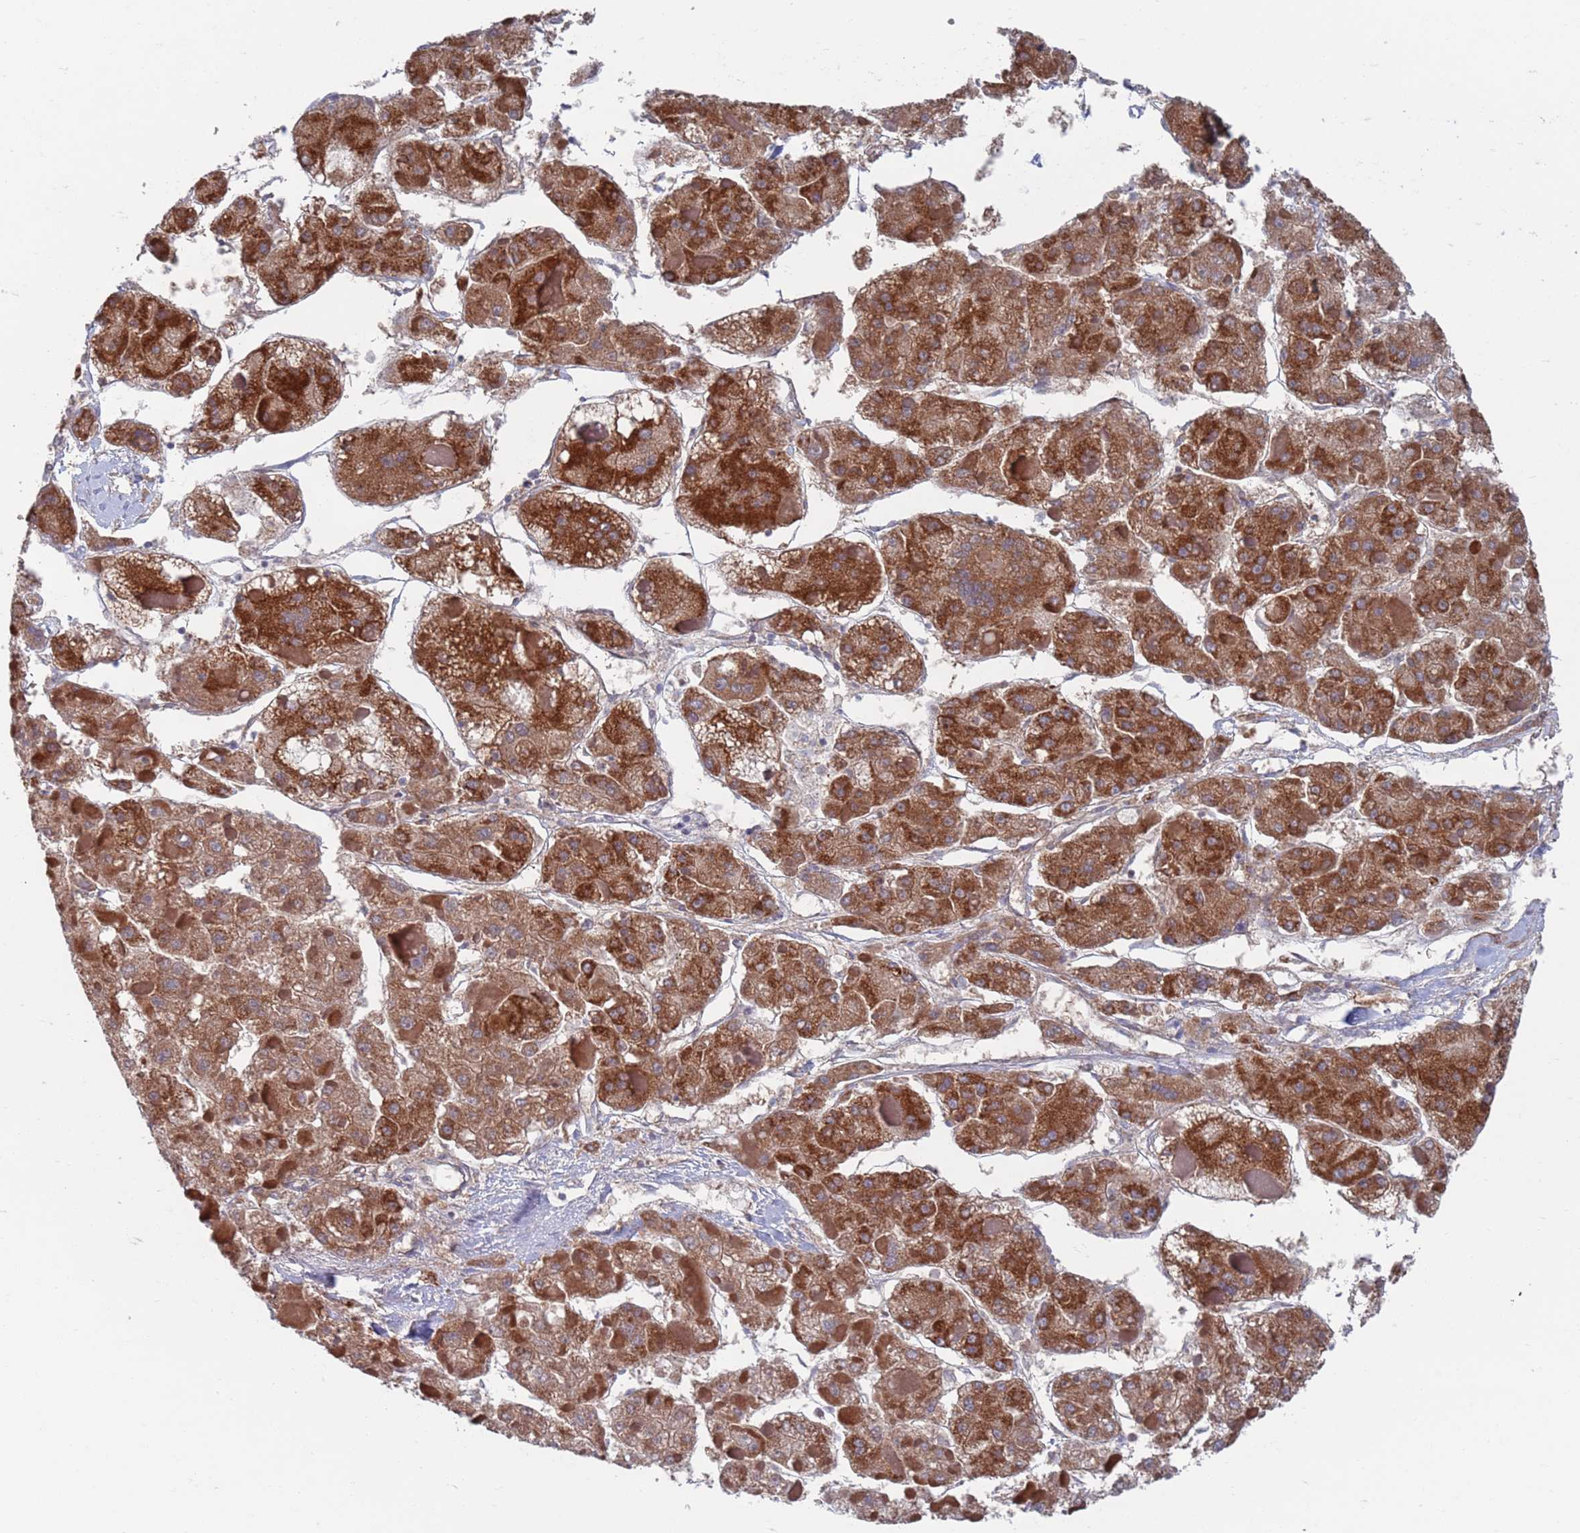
{"staining": {"intensity": "strong", "quantity": ">75%", "location": "cytoplasmic/membranous"}, "tissue": "liver cancer", "cell_type": "Tumor cells", "image_type": "cancer", "snomed": [{"axis": "morphology", "description": "Carcinoma, Hepatocellular, NOS"}, {"axis": "topography", "description": "Liver"}], "caption": "This is a micrograph of IHC staining of hepatocellular carcinoma (liver), which shows strong expression in the cytoplasmic/membranous of tumor cells.", "gene": "CHCHD6", "patient": {"sex": "female", "age": 73}}